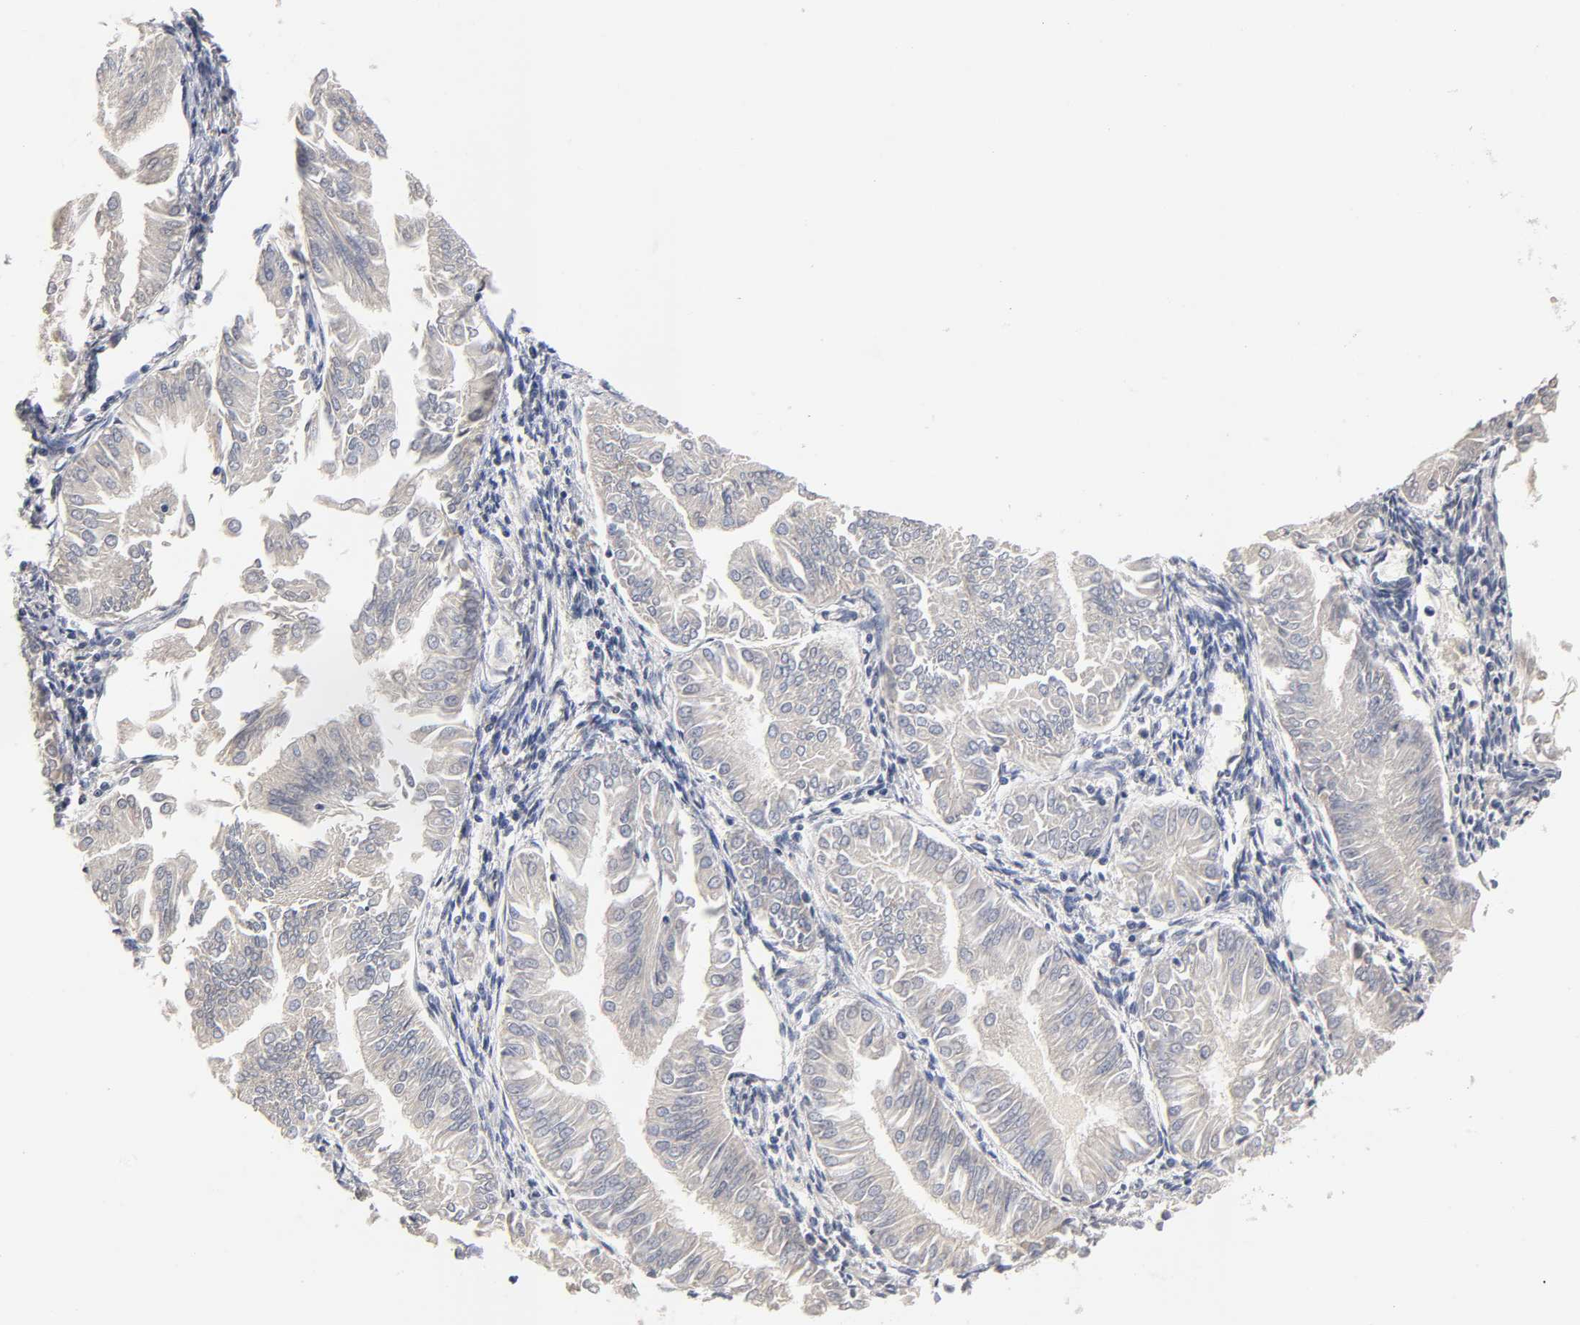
{"staining": {"intensity": "negative", "quantity": "none", "location": "none"}, "tissue": "endometrial cancer", "cell_type": "Tumor cells", "image_type": "cancer", "snomed": [{"axis": "morphology", "description": "Adenocarcinoma, NOS"}, {"axis": "topography", "description": "Endometrium"}], "caption": "Immunohistochemical staining of human endometrial adenocarcinoma reveals no significant positivity in tumor cells.", "gene": "OVOL1", "patient": {"sex": "female", "age": 53}}